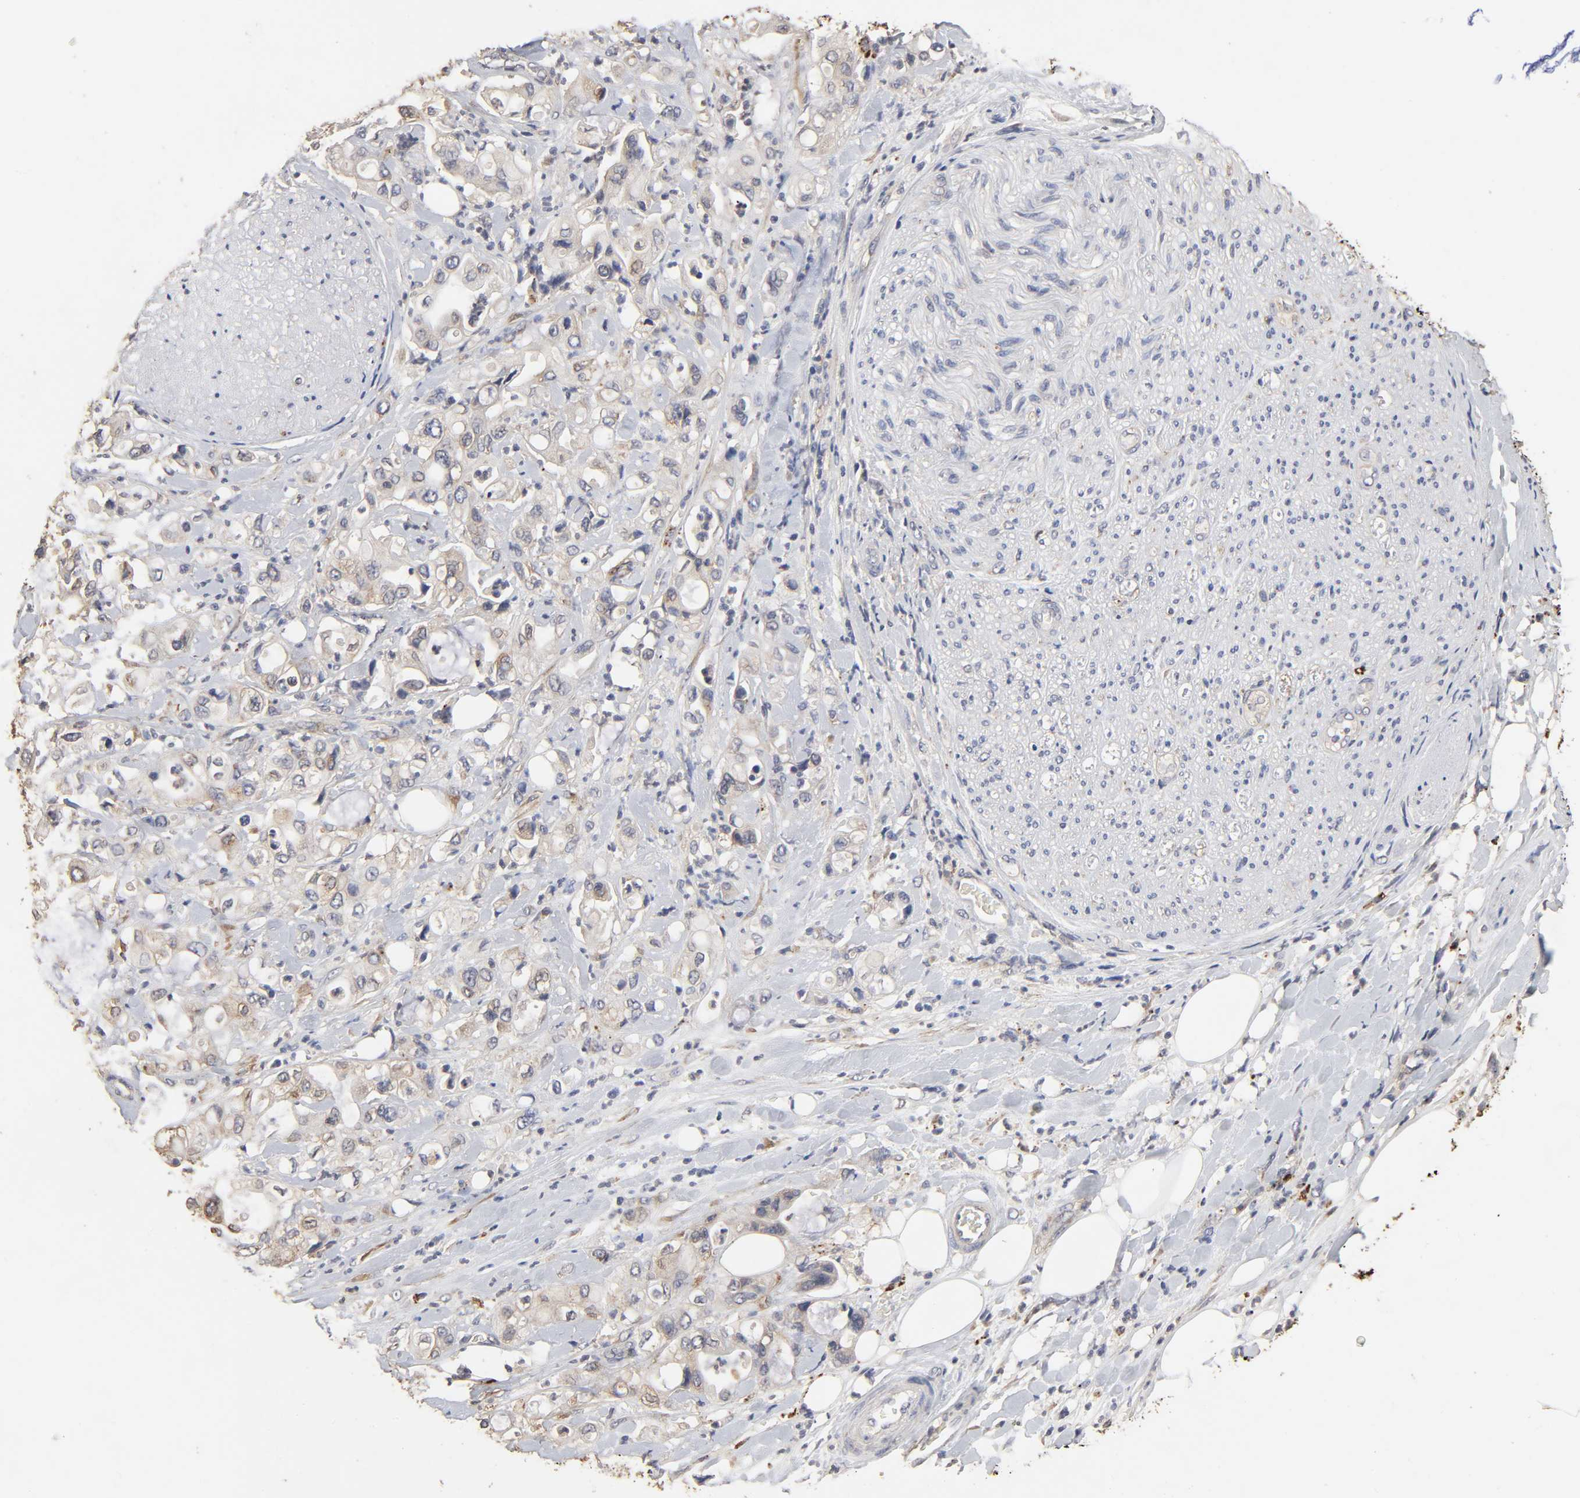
{"staining": {"intensity": "weak", "quantity": "25%-75%", "location": "cytoplasmic/membranous"}, "tissue": "pancreatic cancer", "cell_type": "Tumor cells", "image_type": "cancer", "snomed": [{"axis": "morphology", "description": "Adenocarcinoma, NOS"}, {"axis": "topography", "description": "Pancreas"}], "caption": "Immunohistochemistry histopathology image of neoplastic tissue: pancreatic cancer (adenocarcinoma) stained using immunohistochemistry (IHC) exhibits low levels of weak protein expression localized specifically in the cytoplasmic/membranous of tumor cells, appearing as a cytoplasmic/membranous brown color.", "gene": "EIF4G2", "patient": {"sex": "male", "age": 70}}